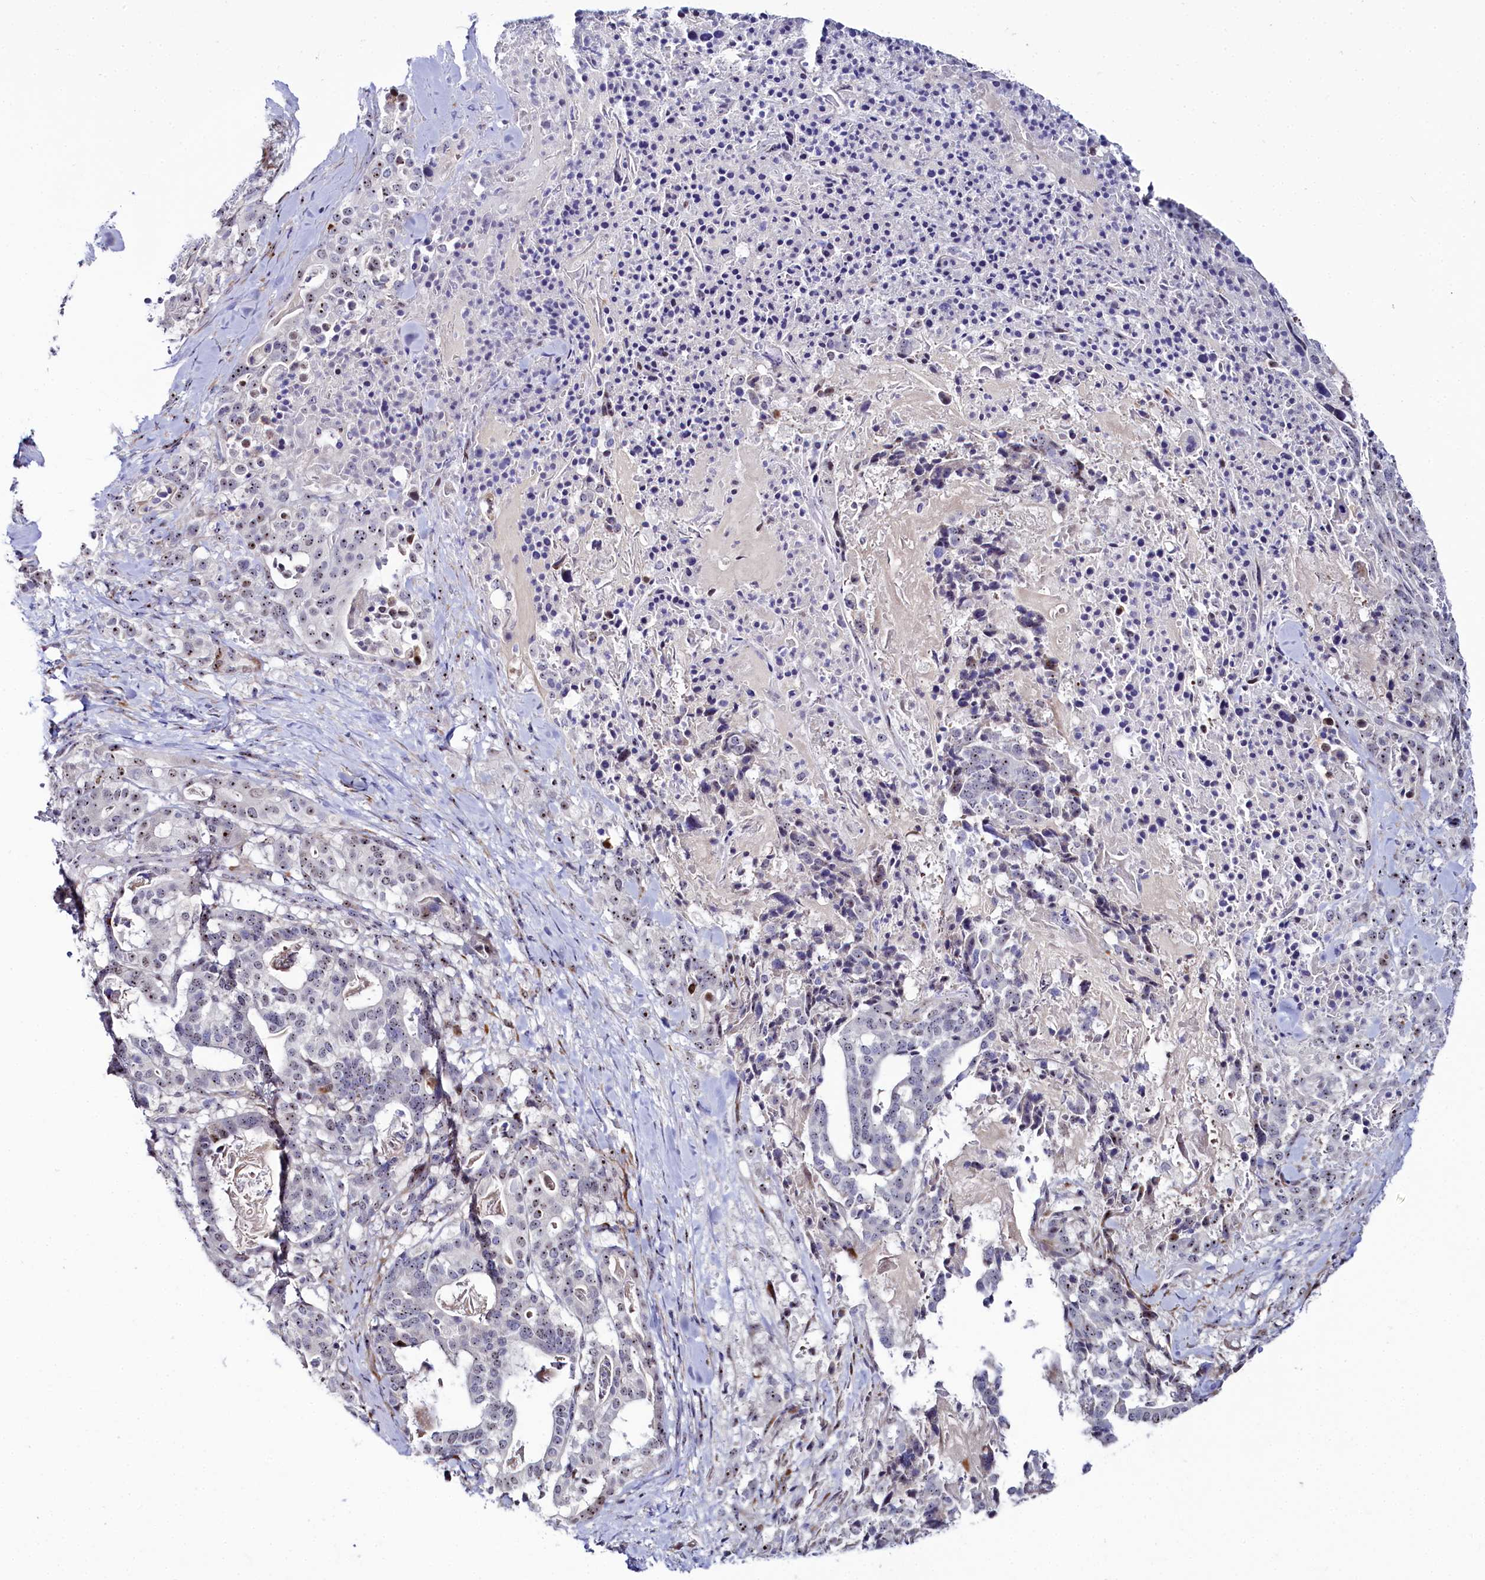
{"staining": {"intensity": "weak", "quantity": "<25%", "location": "nuclear"}, "tissue": "stomach cancer", "cell_type": "Tumor cells", "image_type": "cancer", "snomed": [{"axis": "morphology", "description": "Adenocarcinoma, NOS"}, {"axis": "topography", "description": "Stomach"}], "caption": "Histopathology image shows no protein positivity in tumor cells of stomach cancer (adenocarcinoma) tissue.", "gene": "TCOF1", "patient": {"sex": "male", "age": 48}}